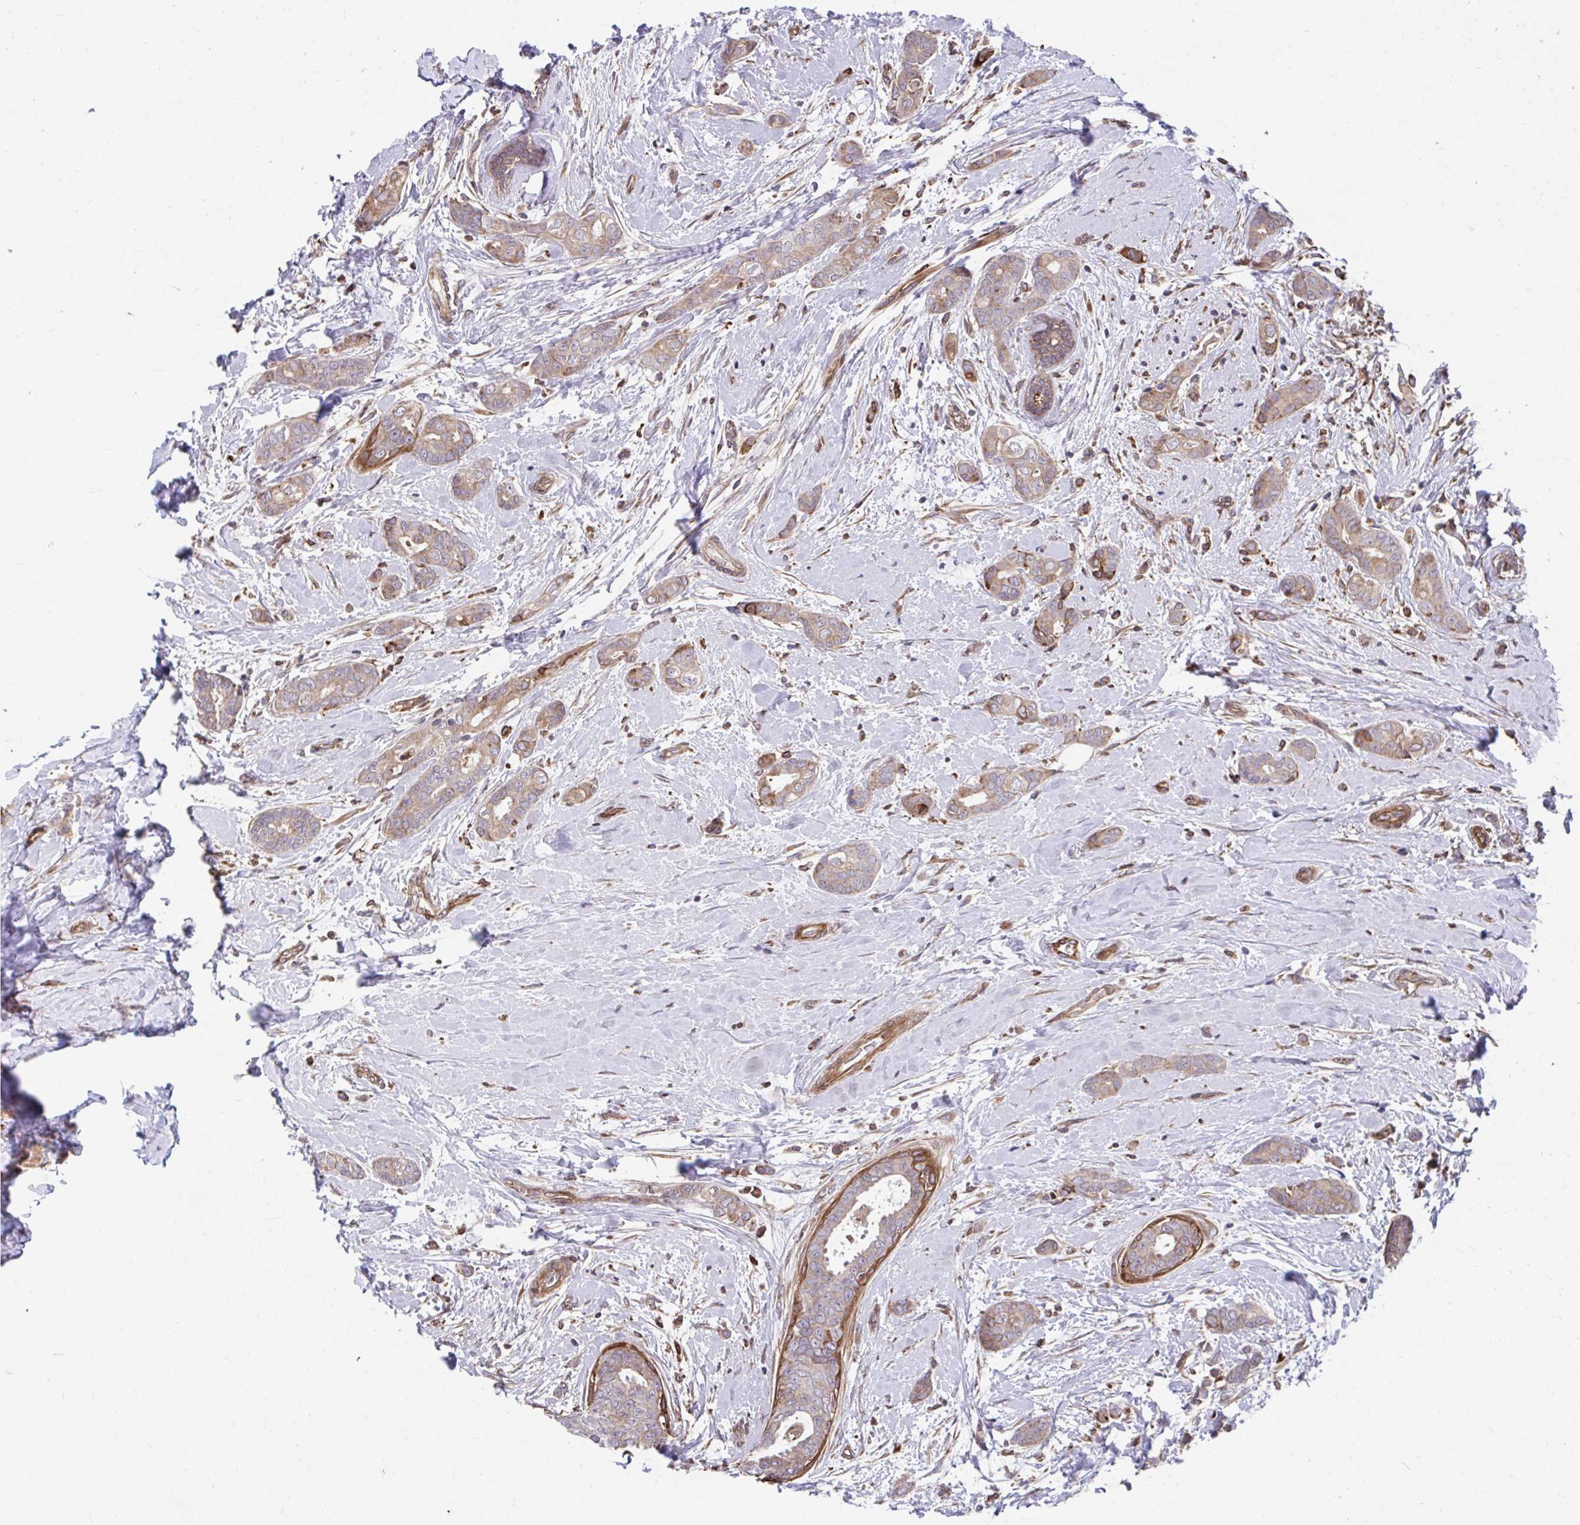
{"staining": {"intensity": "moderate", "quantity": "<25%", "location": "cytoplasmic/membranous"}, "tissue": "breast cancer", "cell_type": "Tumor cells", "image_type": "cancer", "snomed": [{"axis": "morphology", "description": "Duct carcinoma"}, {"axis": "topography", "description": "Breast"}], "caption": "A high-resolution photomicrograph shows immunohistochemistry staining of breast cancer, which demonstrates moderate cytoplasmic/membranous expression in about <25% of tumor cells.", "gene": "STIM2", "patient": {"sex": "female", "age": 45}}